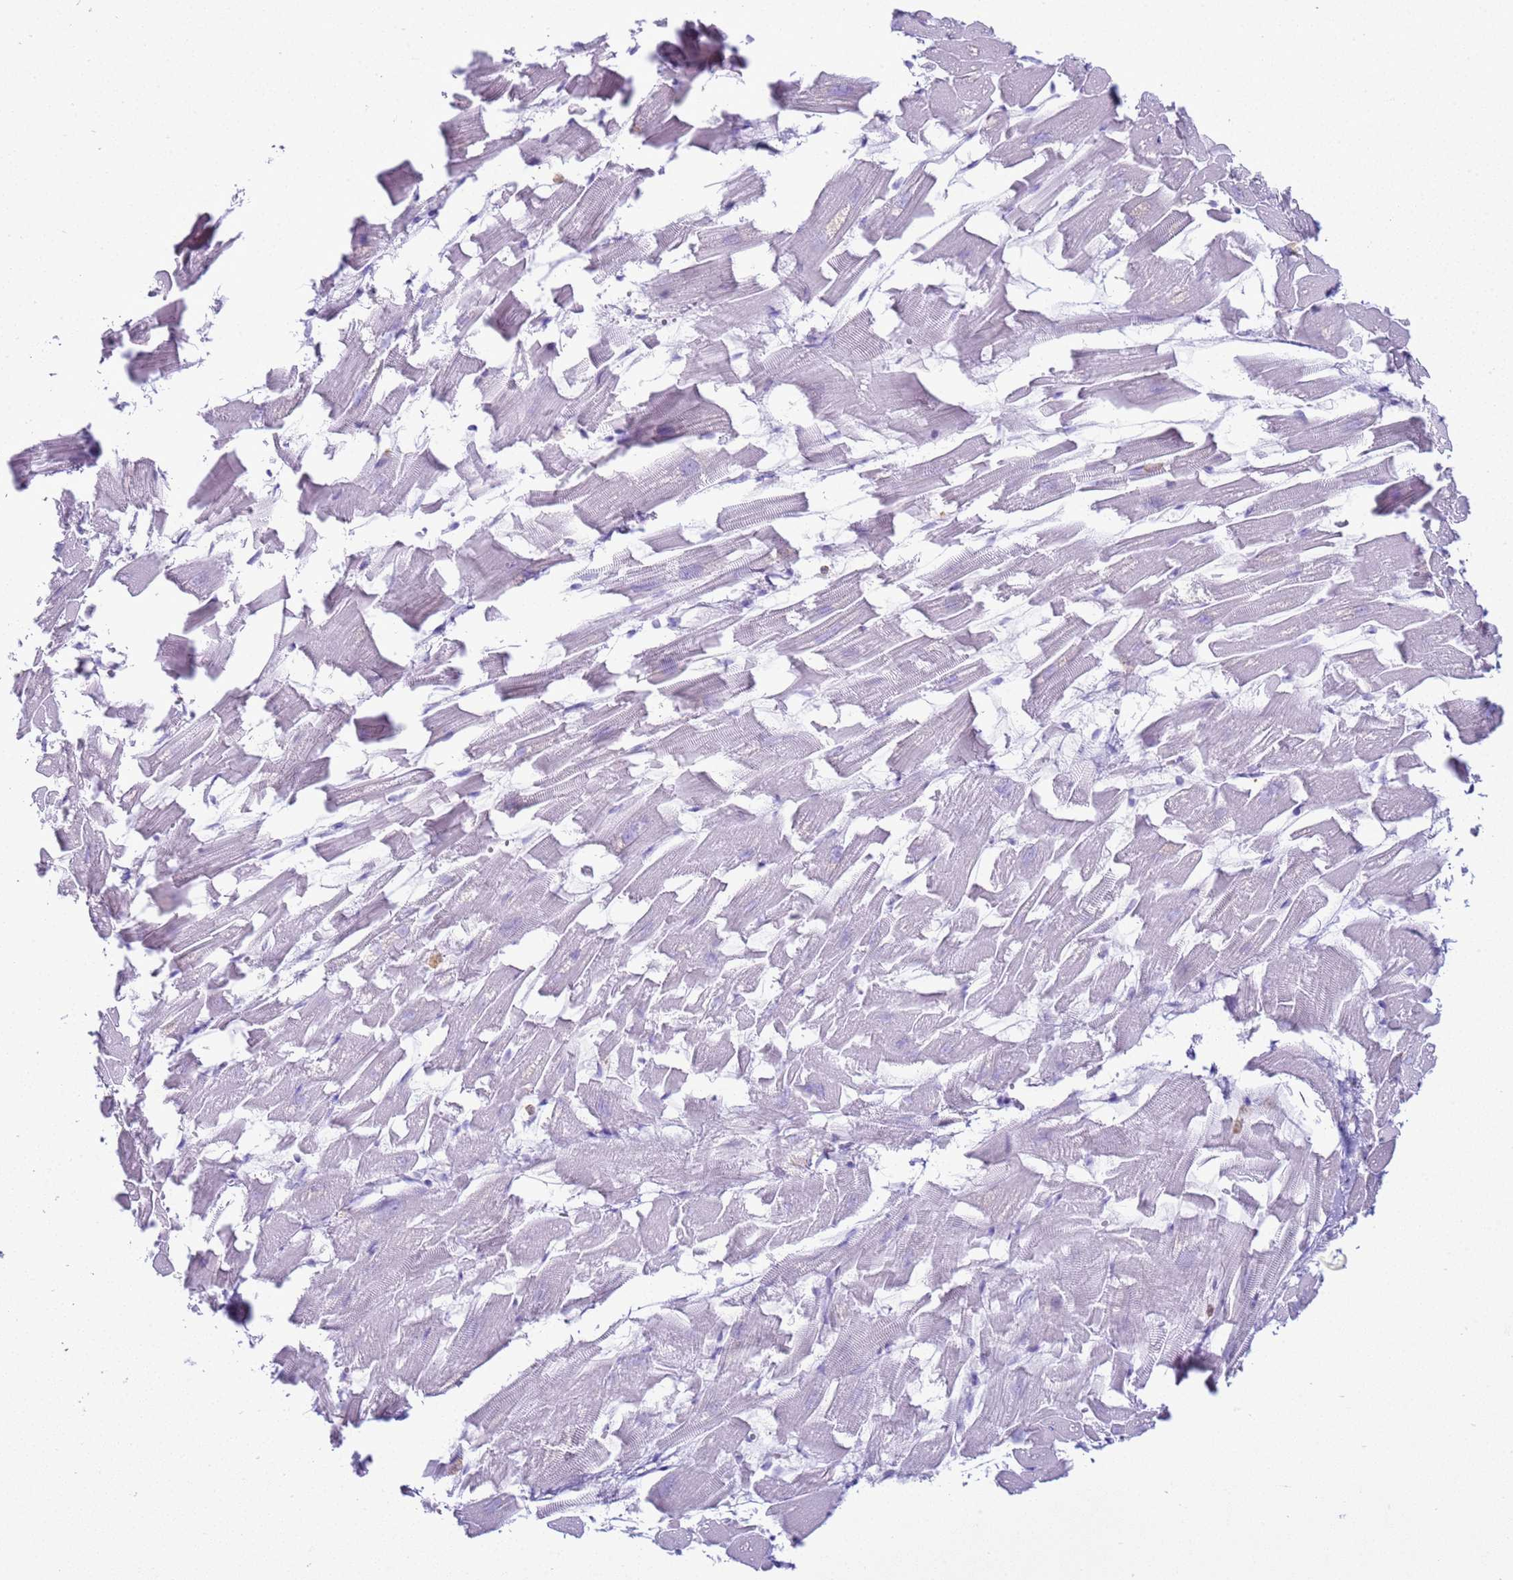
{"staining": {"intensity": "negative", "quantity": "none", "location": "none"}, "tissue": "heart muscle", "cell_type": "Cardiomyocytes", "image_type": "normal", "snomed": [{"axis": "morphology", "description": "Normal tissue, NOS"}, {"axis": "topography", "description": "Heart"}], "caption": "Cardiomyocytes show no significant protein expression in normal heart muscle. (DAB IHC visualized using brightfield microscopy, high magnification).", "gene": "IRF5", "patient": {"sex": "female", "age": 64}}